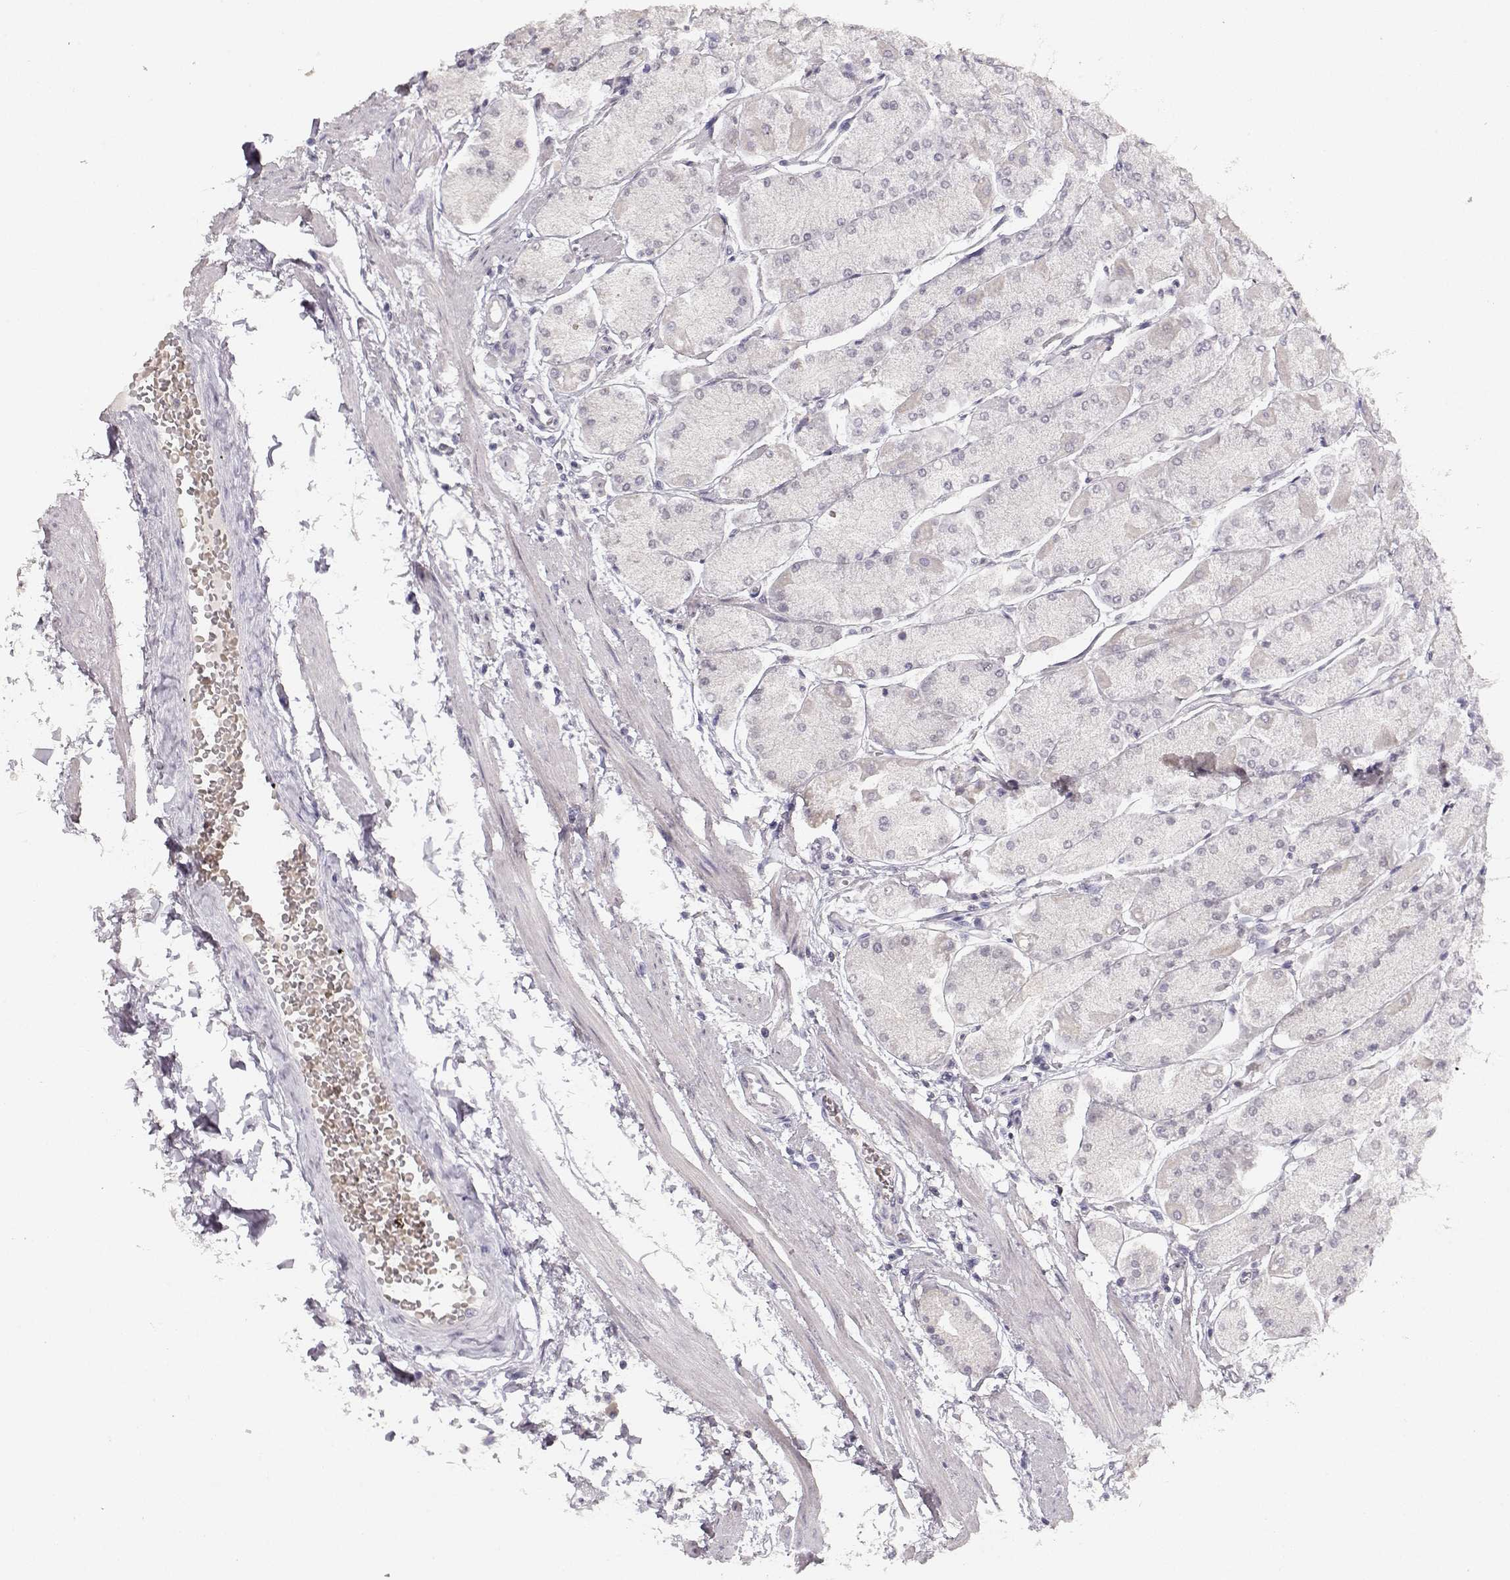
{"staining": {"intensity": "negative", "quantity": "none", "location": "none"}, "tissue": "stomach", "cell_type": "Glandular cells", "image_type": "normal", "snomed": [{"axis": "morphology", "description": "Normal tissue, NOS"}, {"axis": "topography", "description": "Stomach, upper"}], "caption": "Immunohistochemistry of normal stomach reveals no positivity in glandular cells. Nuclei are stained in blue.", "gene": "TPH2", "patient": {"sex": "male", "age": 60}}